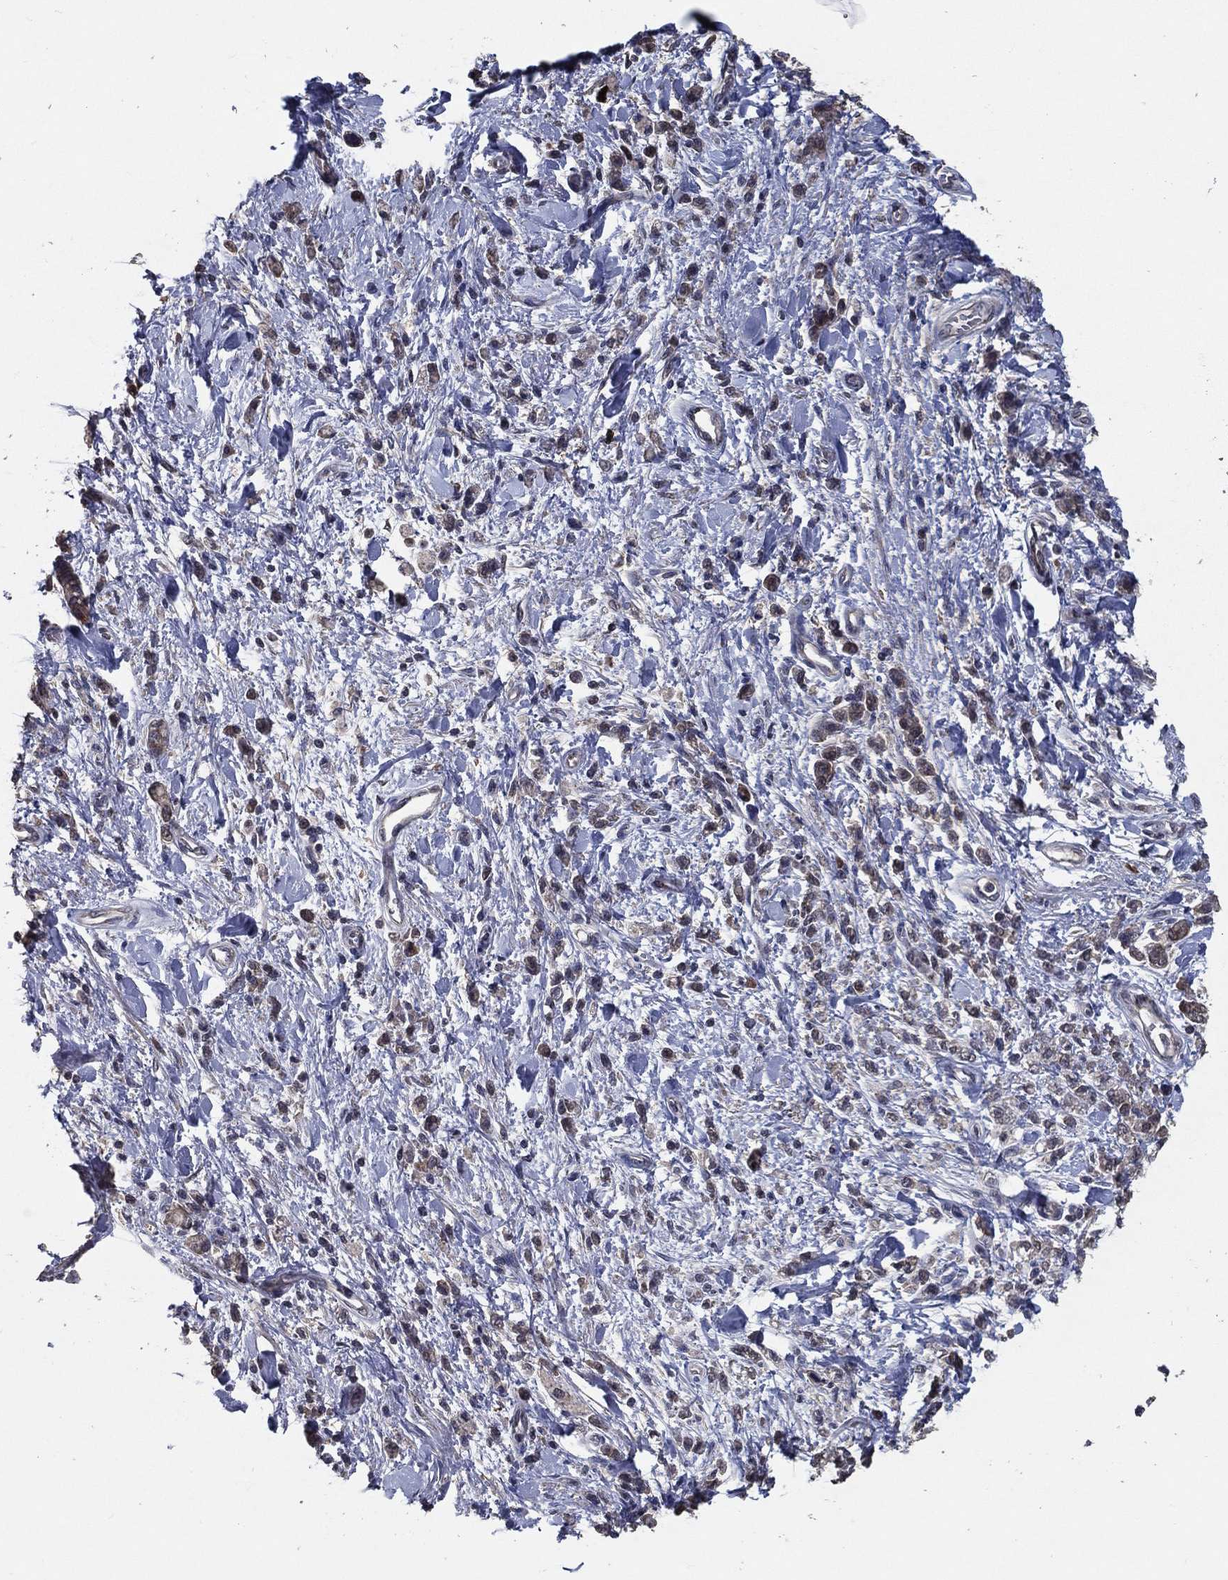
{"staining": {"intensity": "weak", "quantity": "<25%", "location": "cytoplasmic/membranous"}, "tissue": "stomach cancer", "cell_type": "Tumor cells", "image_type": "cancer", "snomed": [{"axis": "morphology", "description": "Adenocarcinoma, NOS"}, {"axis": "topography", "description": "Stomach"}], "caption": "Image shows no protein staining in tumor cells of stomach cancer tissue.", "gene": "PCNT", "patient": {"sex": "male", "age": 77}}